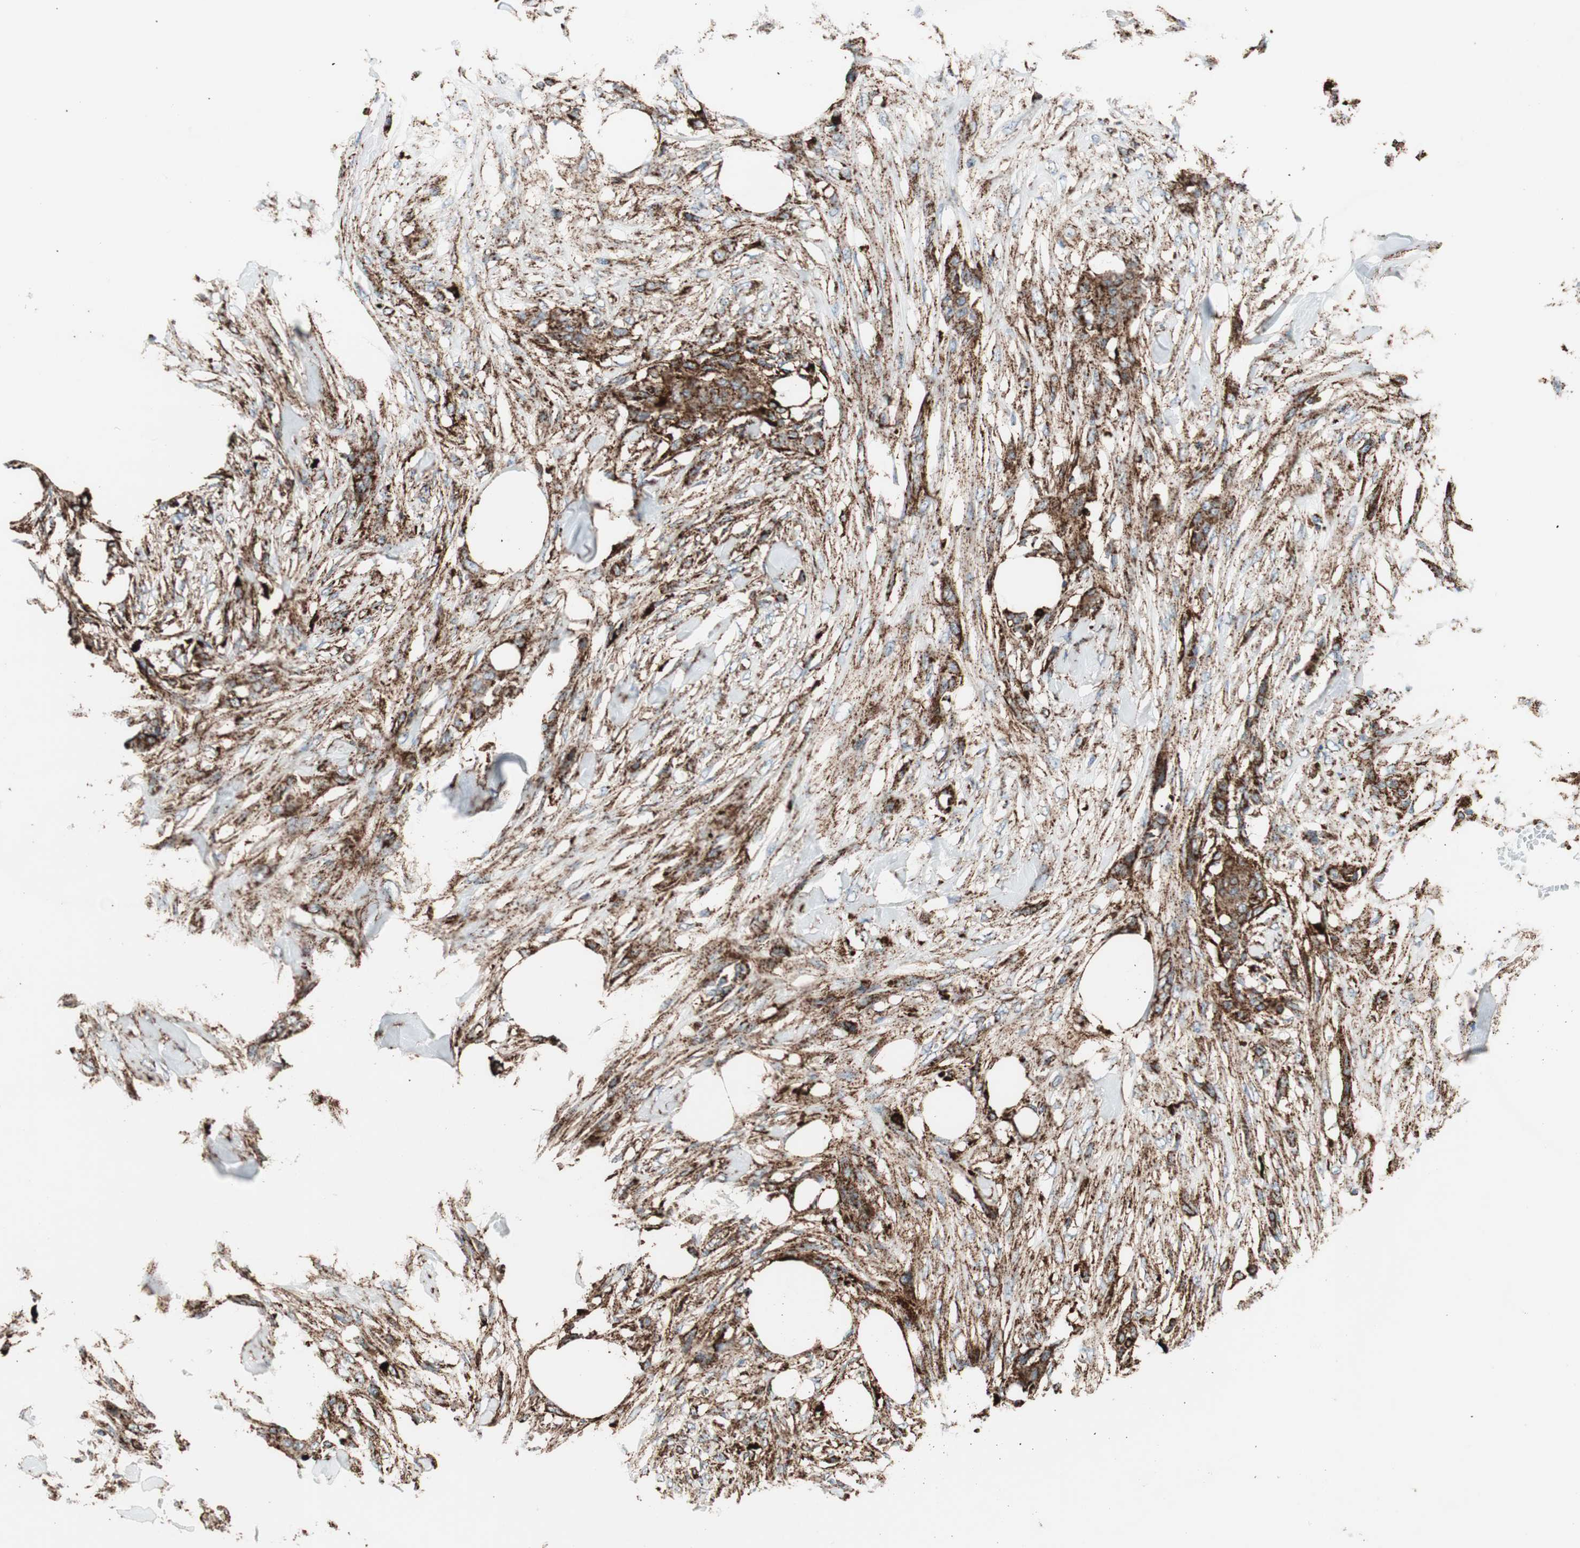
{"staining": {"intensity": "strong", "quantity": ">75%", "location": "cytoplasmic/membranous"}, "tissue": "skin cancer", "cell_type": "Tumor cells", "image_type": "cancer", "snomed": [{"axis": "morphology", "description": "Squamous cell carcinoma, NOS"}, {"axis": "topography", "description": "Skin"}], "caption": "Immunohistochemistry (IHC) of skin cancer demonstrates high levels of strong cytoplasmic/membranous positivity in about >75% of tumor cells.", "gene": "LAMP1", "patient": {"sex": "female", "age": 59}}